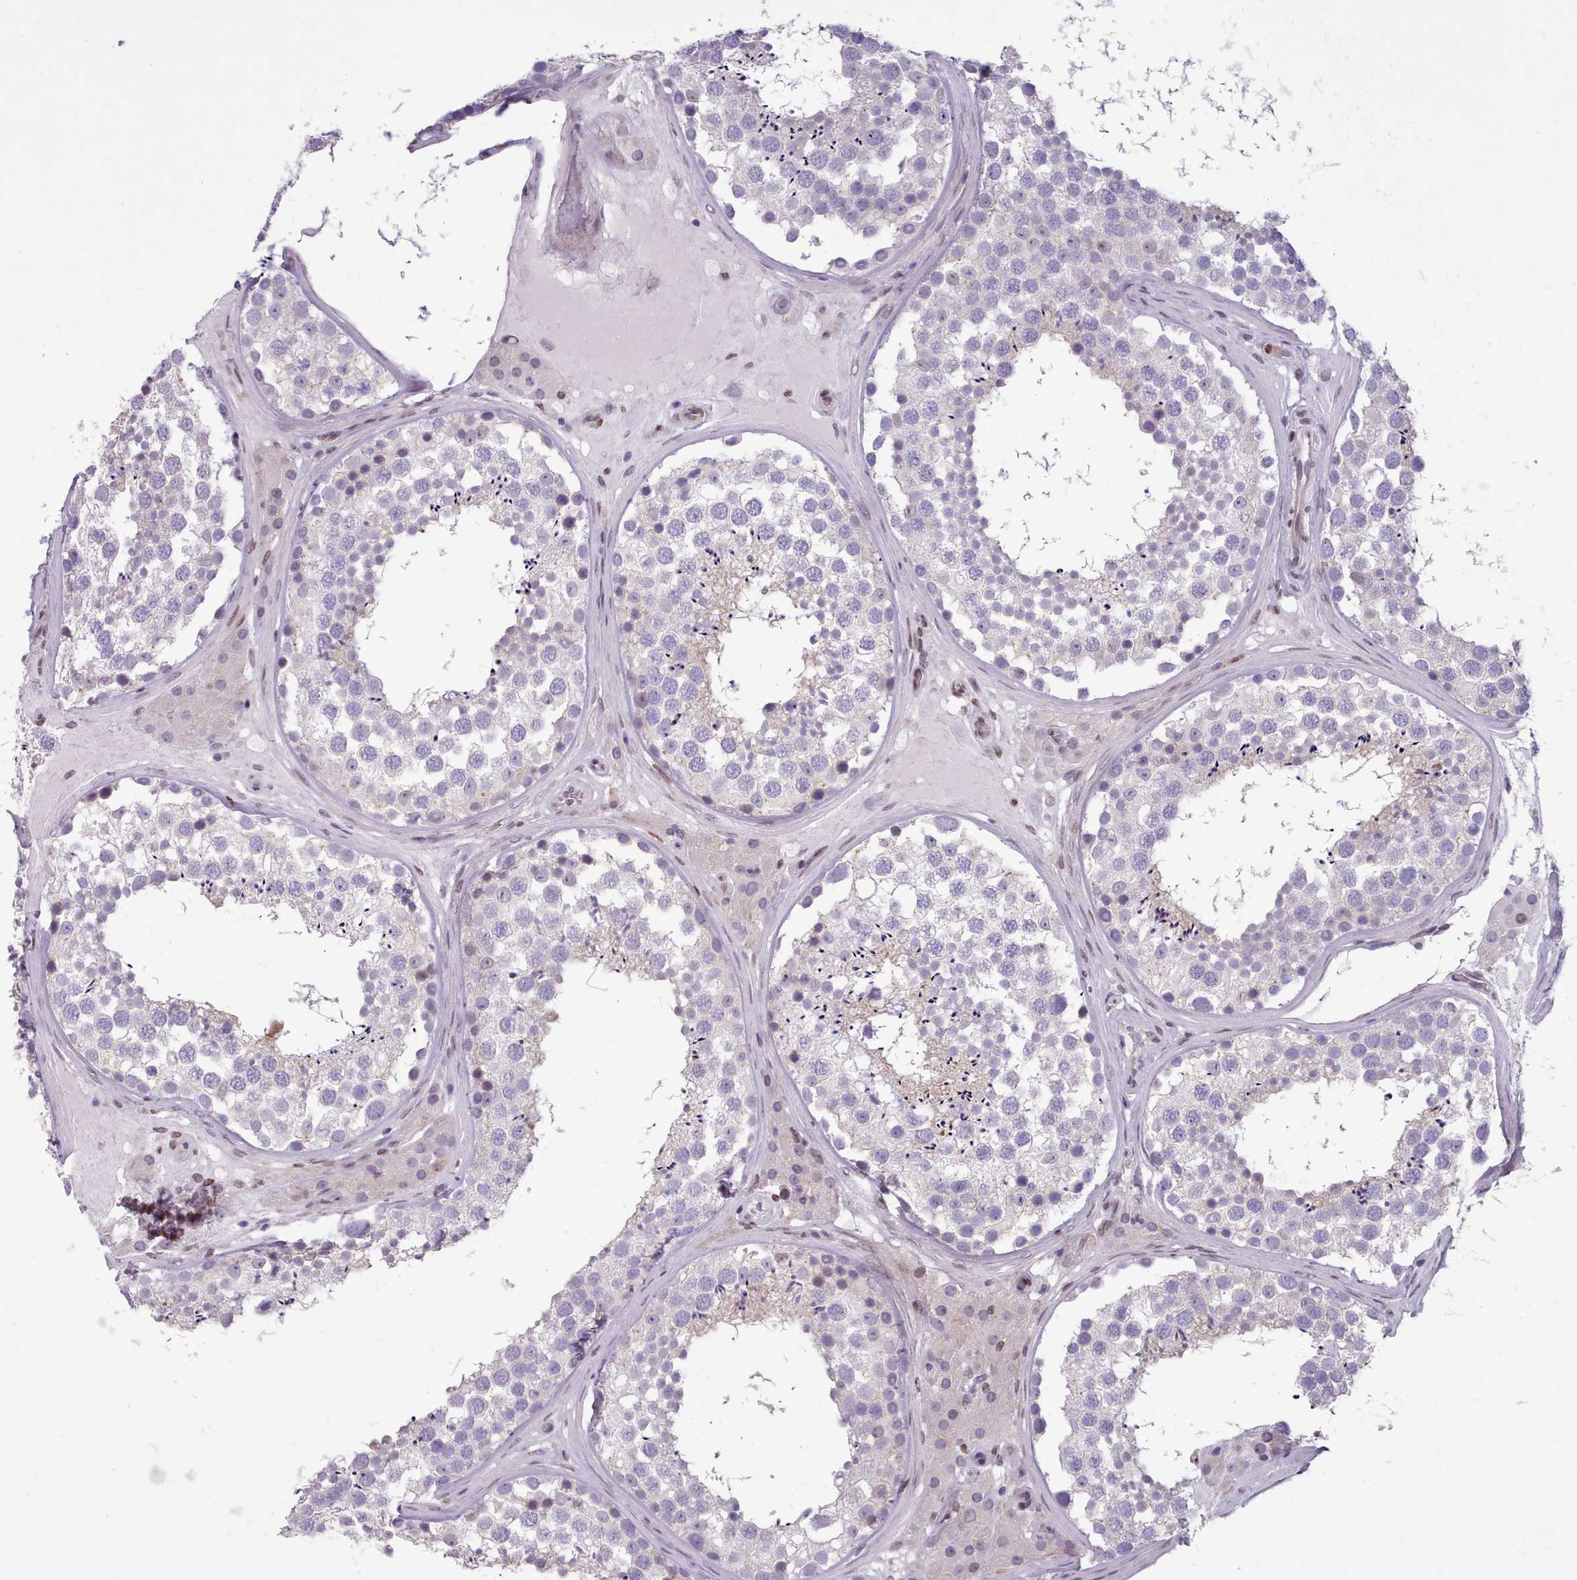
{"staining": {"intensity": "negative", "quantity": "none", "location": "none"}, "tissue": "testis", "cell_type": "Cells in seminiferous ducts", "image_type": "normal", "snomed": [{"axis": "morphology", "description": "Normal tissue, NOS"}, {"axis": "topography", "description": "Testis"}], "caption": "IHC micrograph of normal testis: testis stained with DAB (3,3'-diaminobenzidine) shows no significant protein positivity in cells in seminiferous ducts. Brightfield microscopy of immunohistochemistry stained with DAB (brown) and hematoxylin (blue), captured at high magnification.", "gene": "KCNT2", "patient": {"sex": "male", "age": 46}}